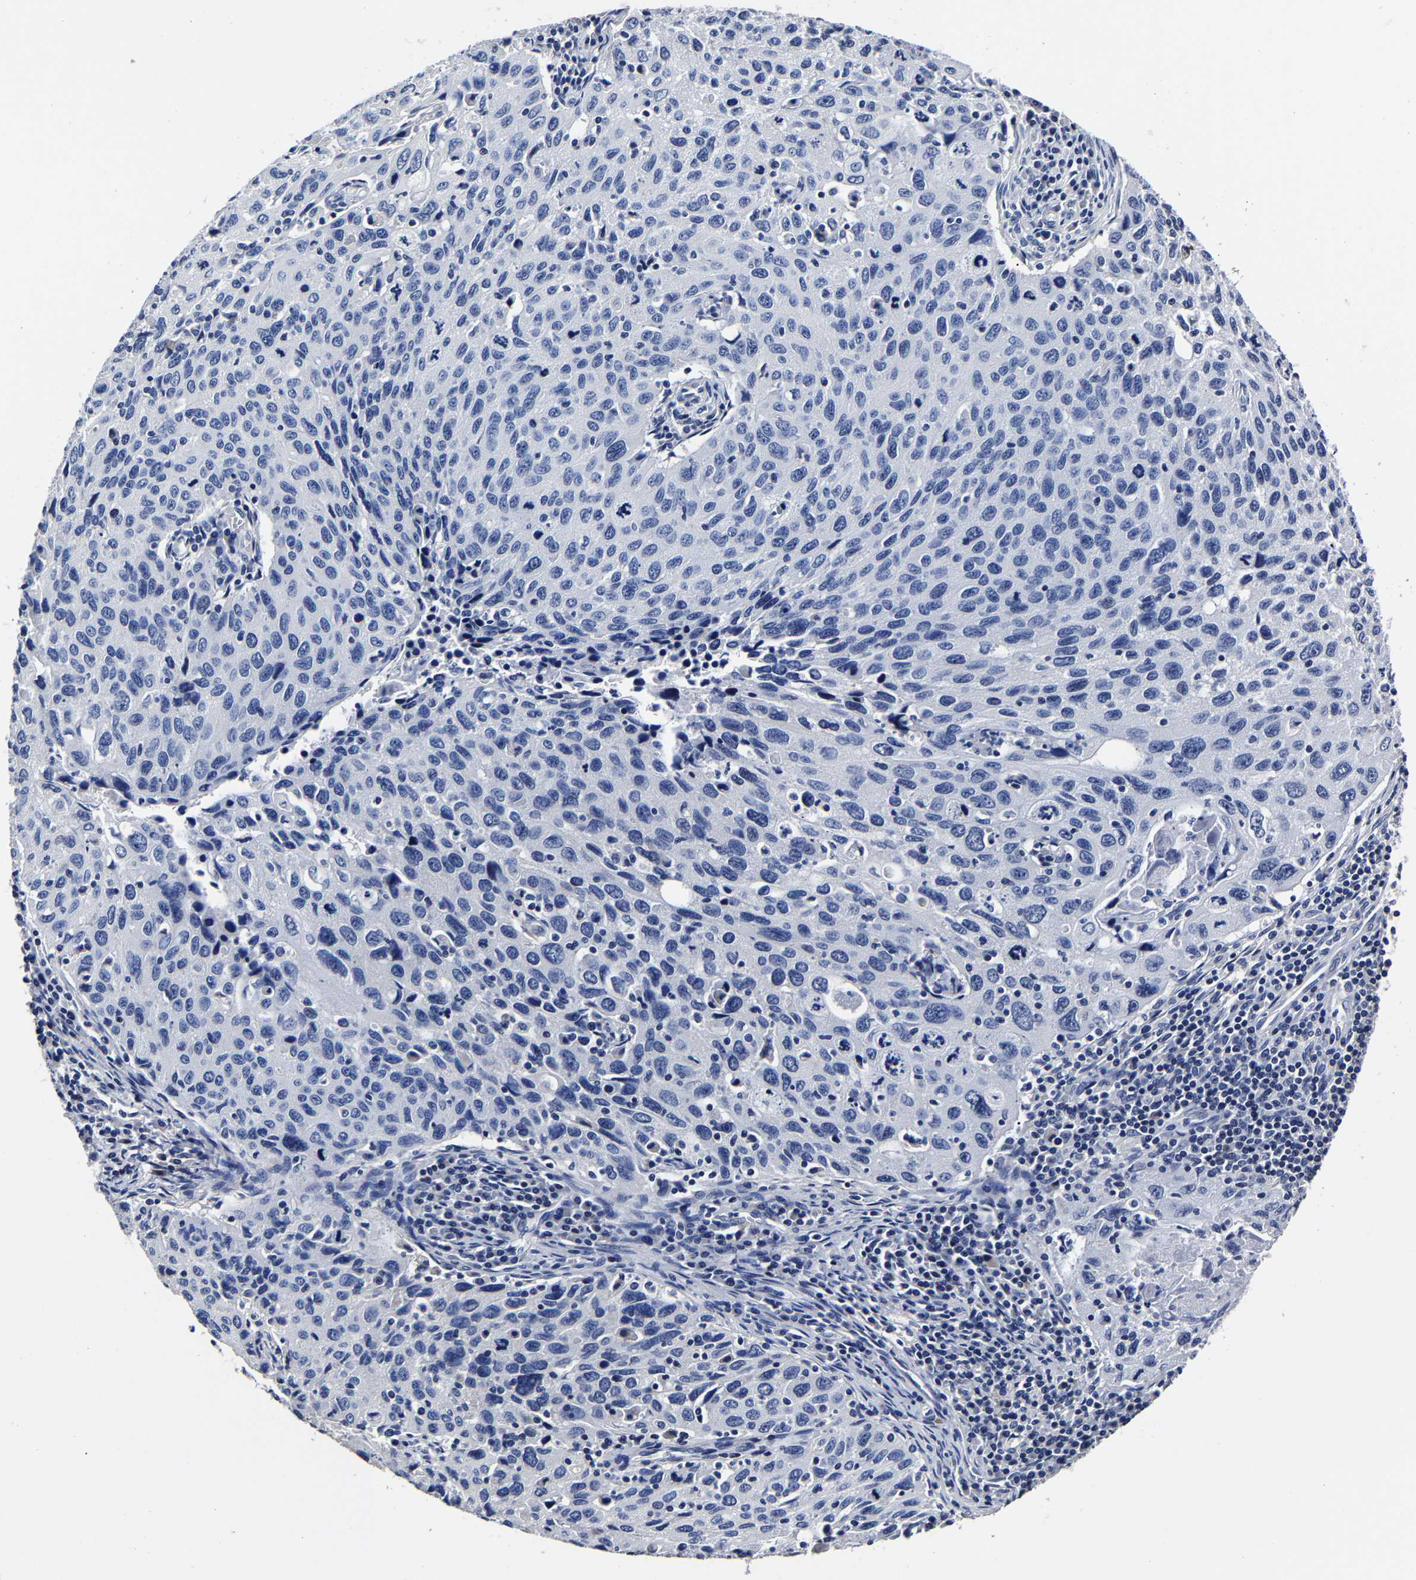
{"staining": {"intensity": "negative", "quantity": "none", "location": "none"}, "tissue": "cervical cancer", "cell_type": "Tumor cells", "image_type": "cancer", "snomed": [{"axis": "morphology", "description": "Squamous cell carcinoma, NOS"}, {"axis": "topography", "description": "Cervix"}], "caption": "Cervical cancer (squamous cell carcinoma) stained for a protein using immunohistochemistry (IHC) exhibits no staining tumor cells.", "gene": "AKAP4", "patient": {"sex": "female", "age": 53}}